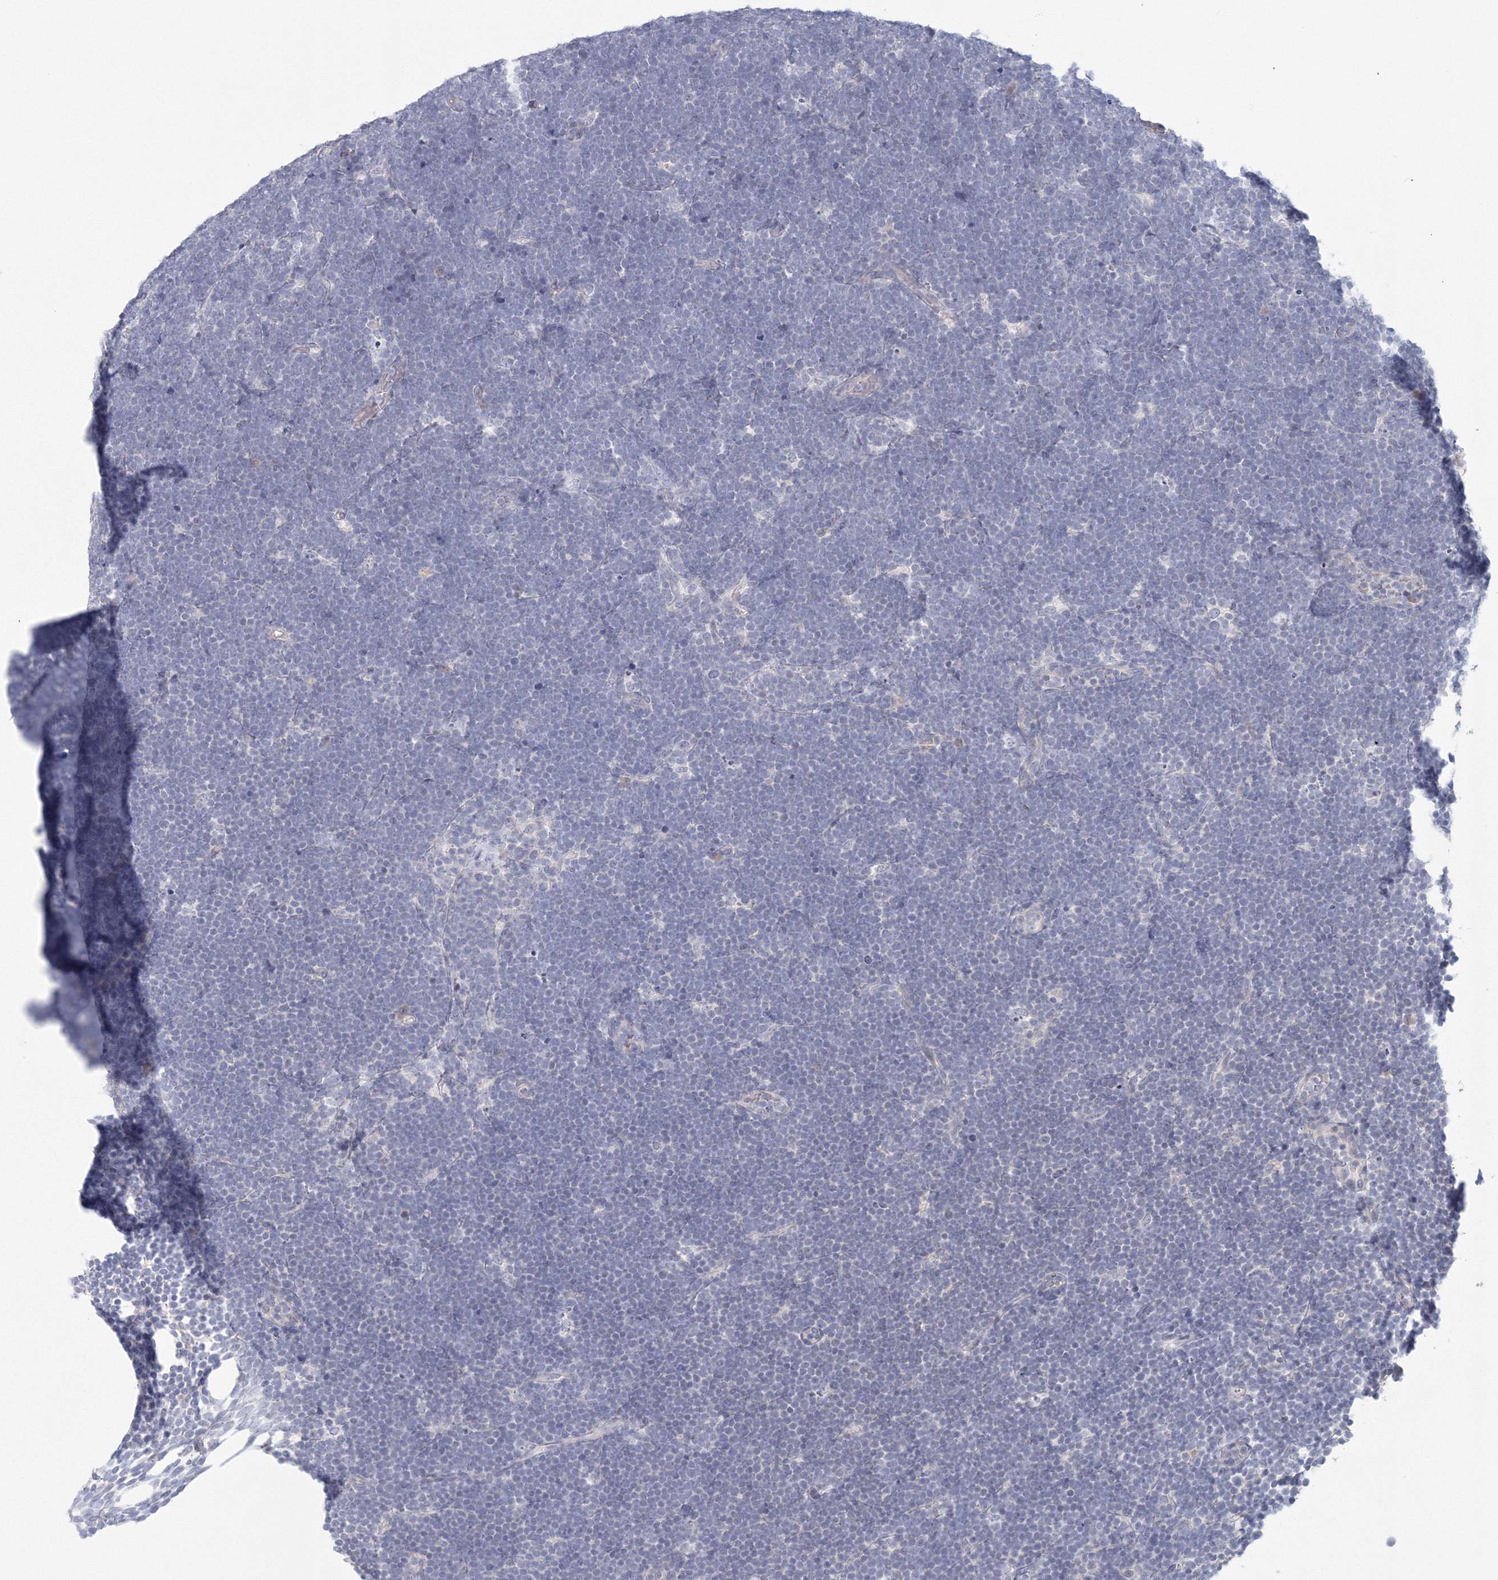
{"staining": {"intensity": "negative", "quantity": "none", "location": "none"}, "tissue": "lymphoma", "cell_type": "Tumor cells", "image_type": "cancer", "snomed": [{"axis": "morphology", "description": "Malignant lymphoma, non-Hodgkin's type, High grade"}, {"axis": "topography", "description": "Lymph node"}], "caption": "This is an immunohistochemistry photomicrograph of lymphoma. There is no staining in tumor cells.", "gene": "TACC2", "patient": {"sex": "male", "age": 13}}